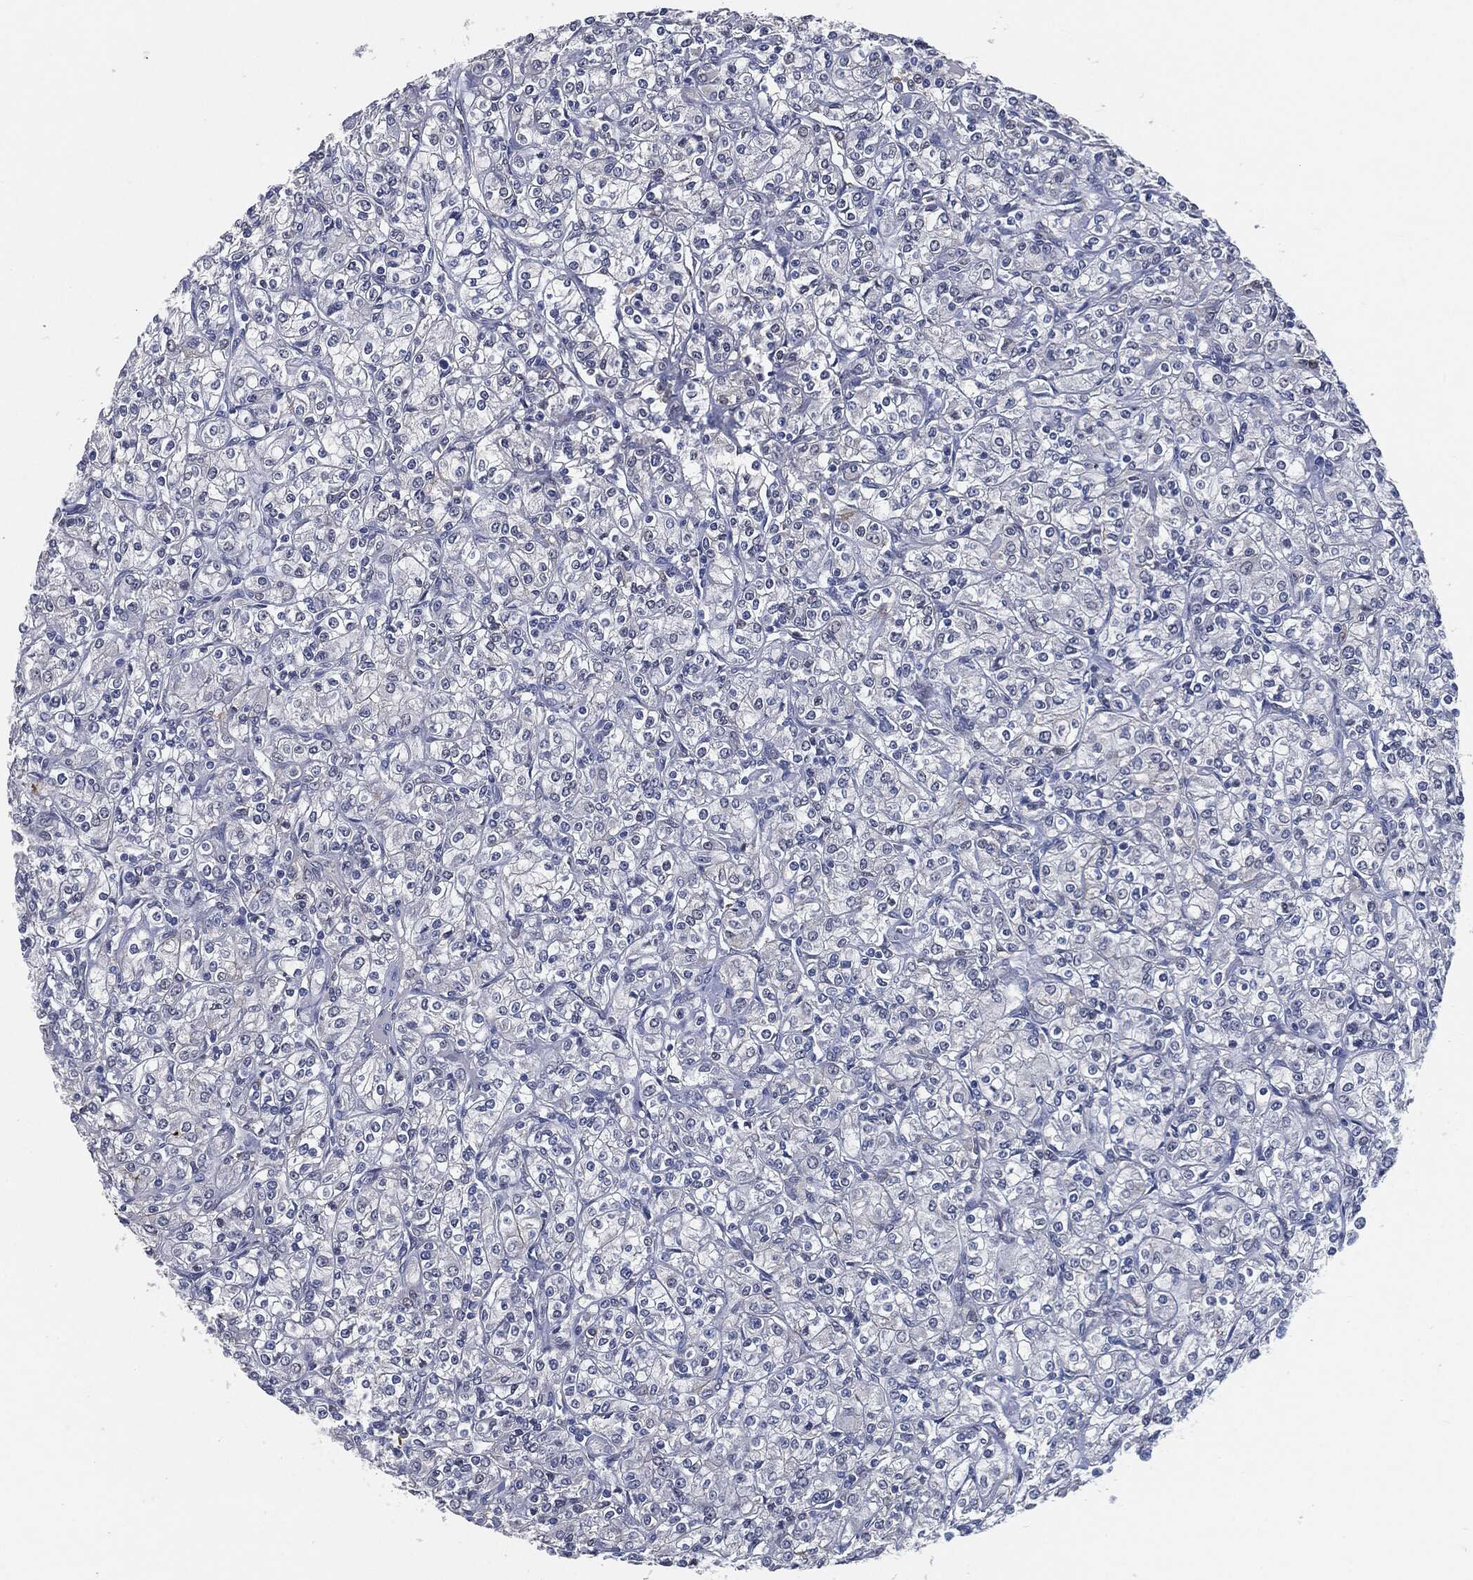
{"staining": {"intensity": "negative", "quantity": "none", "location": "none"}, "tissue": "renal cancer", "cell_type": "Tumor cells", "image_type": "cancer", "snomed": [{"axis": "morphology", "description": "Adenocarcinoma, NOS"}, {"axis": "topography", "description": "Kidney"}], "caption": "DAB immunohistochemical staining of human renal cancer displays no significant positivity in tumor cells.", "gene": "PROM1", "patient": {"sex": "male", "age": 77}}